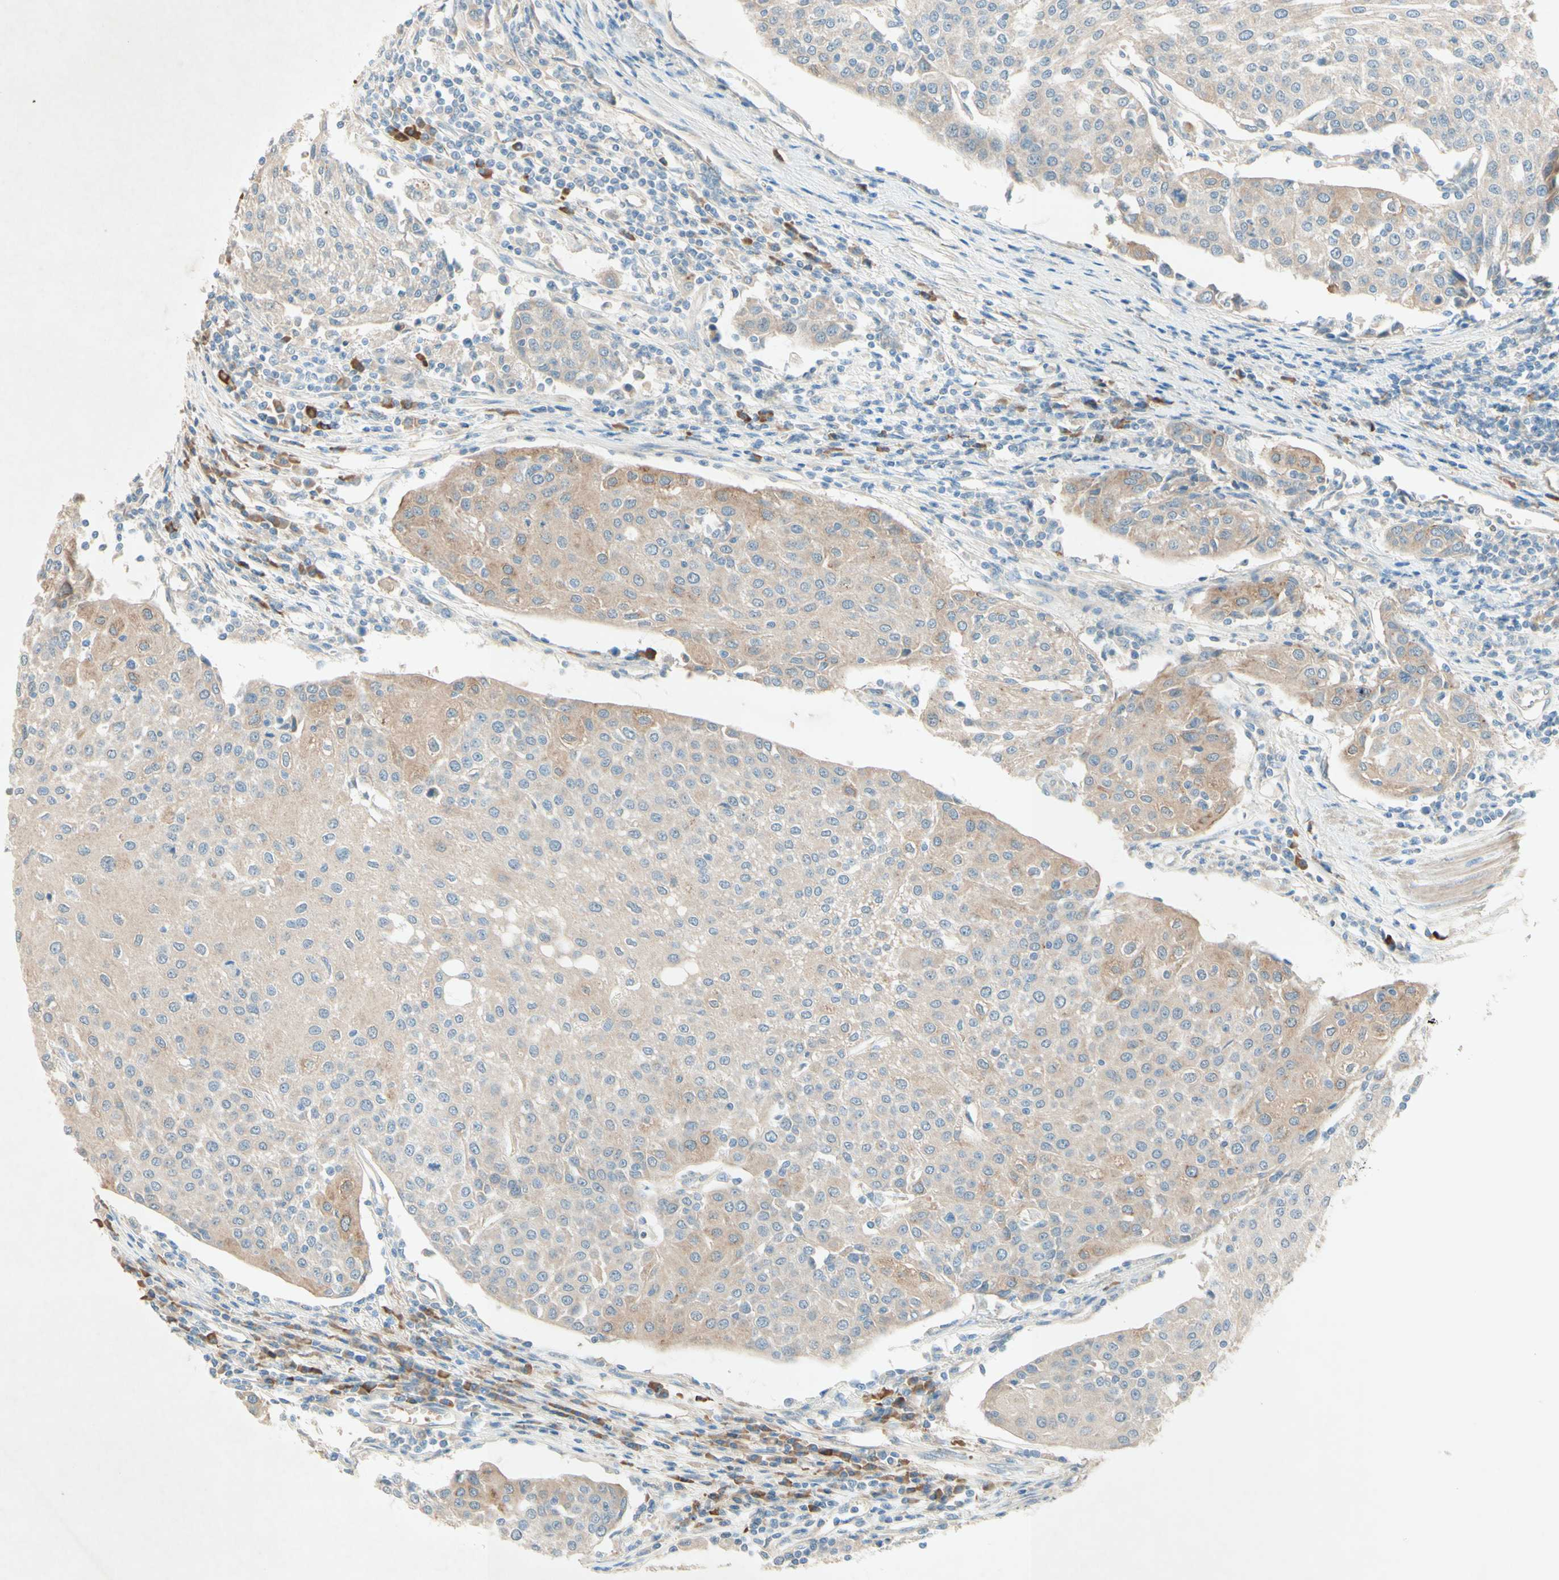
{"staining": {"intensity": "weak", "quantity": "25%-75%", "location": "cytoplasmic/membranous"}, "tissue": "urothelial cancer", "cell_type": "Tumor cells", "image_type": "cancer", "snomed": [{"axis": "morphology", "description": "Urothelial carcinoma, High grade"}, {"axis": "topography", "description": "Urinary bladder"}], "caption": "An immunohistochemistry micrograph of neoplastic tissue is shown. Protein staining in brown labels weak cytoplasmic/membranous positivity in urothelial cancer within tumor cells.", "gene": "IL2", "patient": {"sex": "female", "age": 85}}